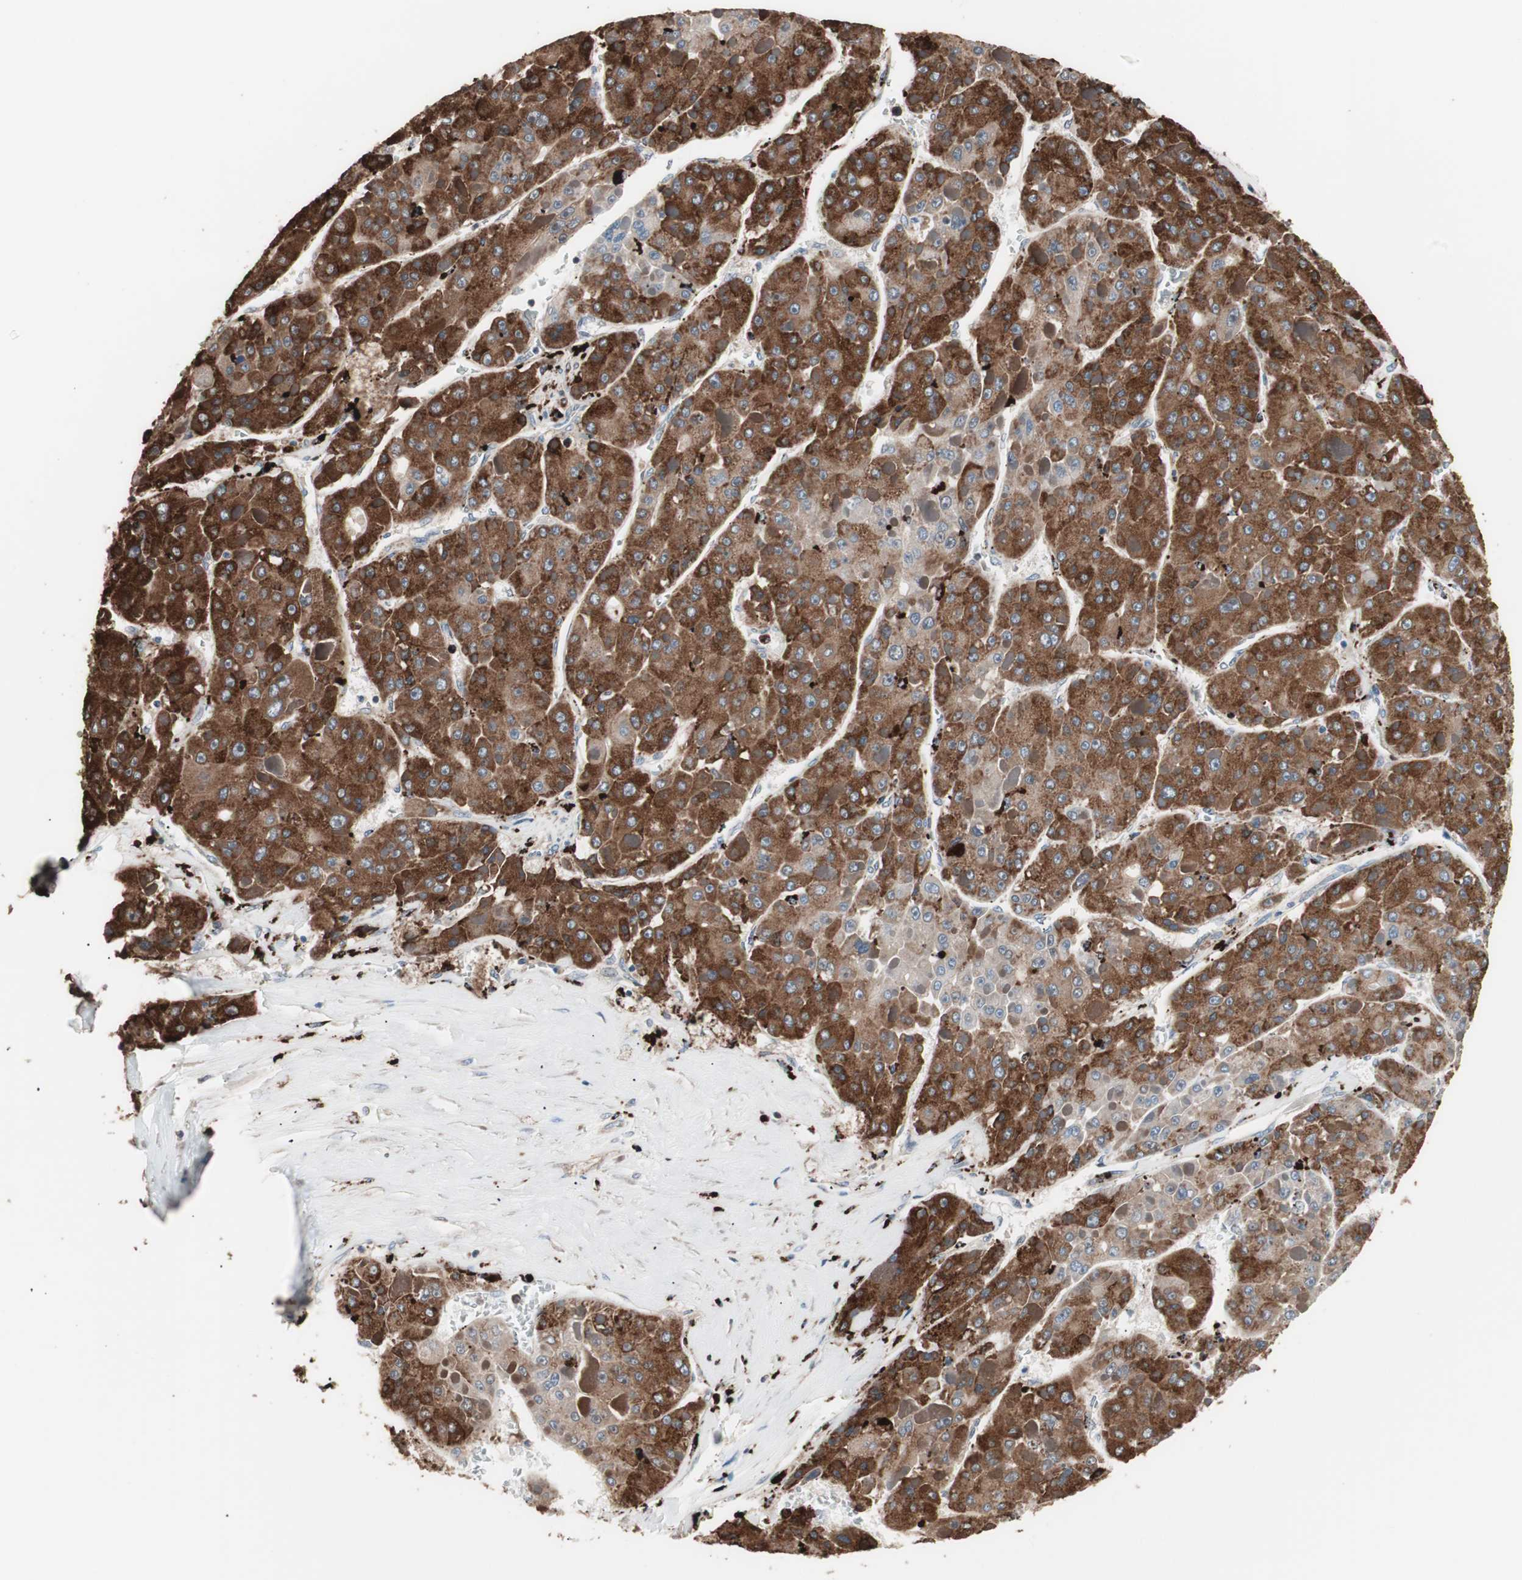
{"staining": {"intensity": "strong", "quantity": ">75%", "location": "cytoplasmic/membranous"}, "tissue": "liver cancer", "cell_type": "Tumor cells", "image_type": "cancer", "snomed": [{"axis": "morphology", "description": "Carcinoma, Hepatocellular, NOS"}, {"axis": "topography", "description": "Liver"}], "caption": "IHC staining of liver cancer (hepatocellular carcinoma), which demonstrates high levels of strong cytoplasmic/membranous staining in about >75% of tumor cells indicating strong cytoplasmic/membranous protein staining. The staining was performed using DAB (brown) for protein detection and nuclei were counterstained in hematoxylin (blue).", "gene": "CCT3", "patient": {"sex": "female", "age": 73}}